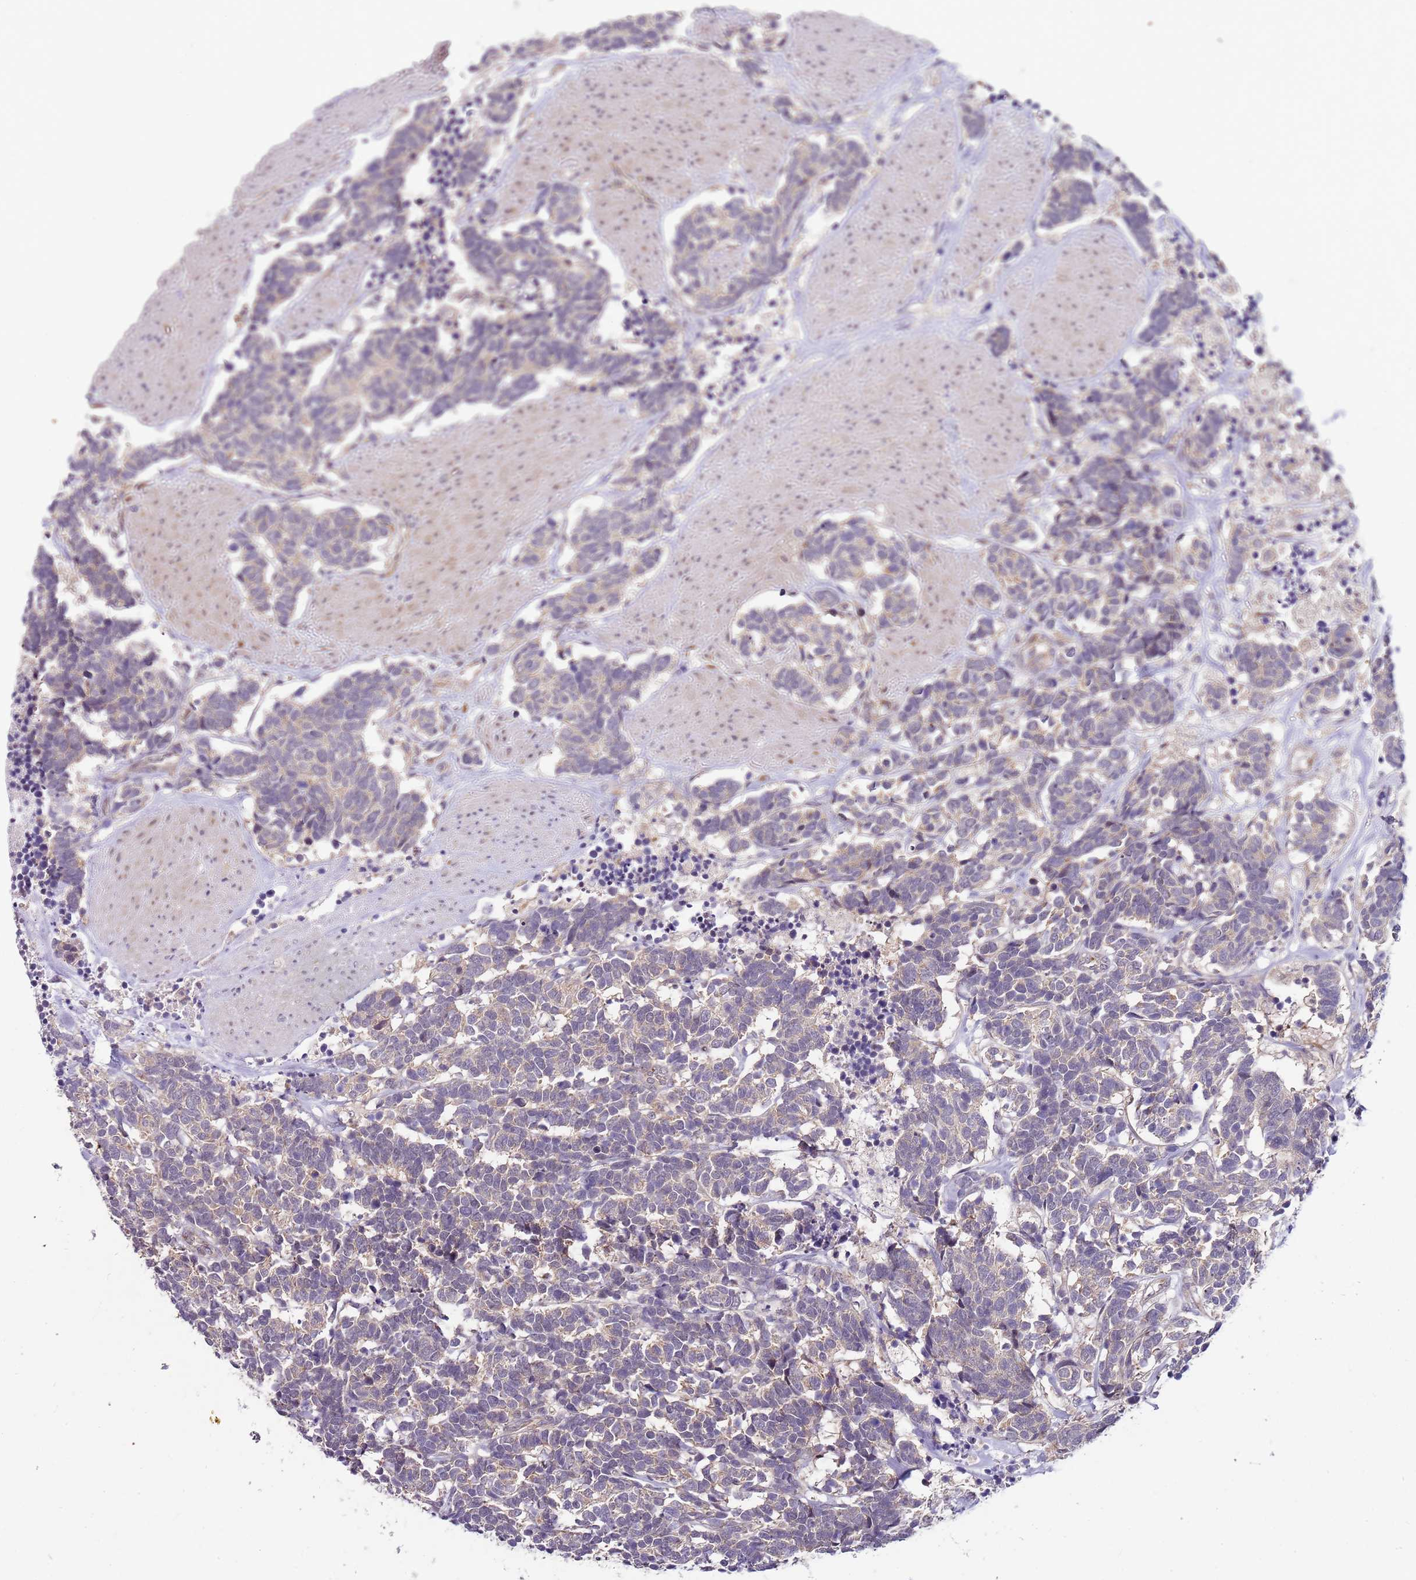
{"staining": {"intensity": "weak", "quantity": "<25%", "location": "cytoplasmic/membranous"}, "tissue": "carcinoid", "cell_type": "Tumor cells", "image_type": "cancer", "snomed": [{"axis": "morphology", "description": "Carcinoma, NOS"}, {"axis": "morphology", "description": "Carcinoid, malignant, NOS"}, {"axis": "topography", "description": "Urinary bladder"}], "caption": "Tumor cells are negative for brown protein staining in carcinoma.", "gene": "FBXL22", "patient": {"sex": "male", "age": 57}}